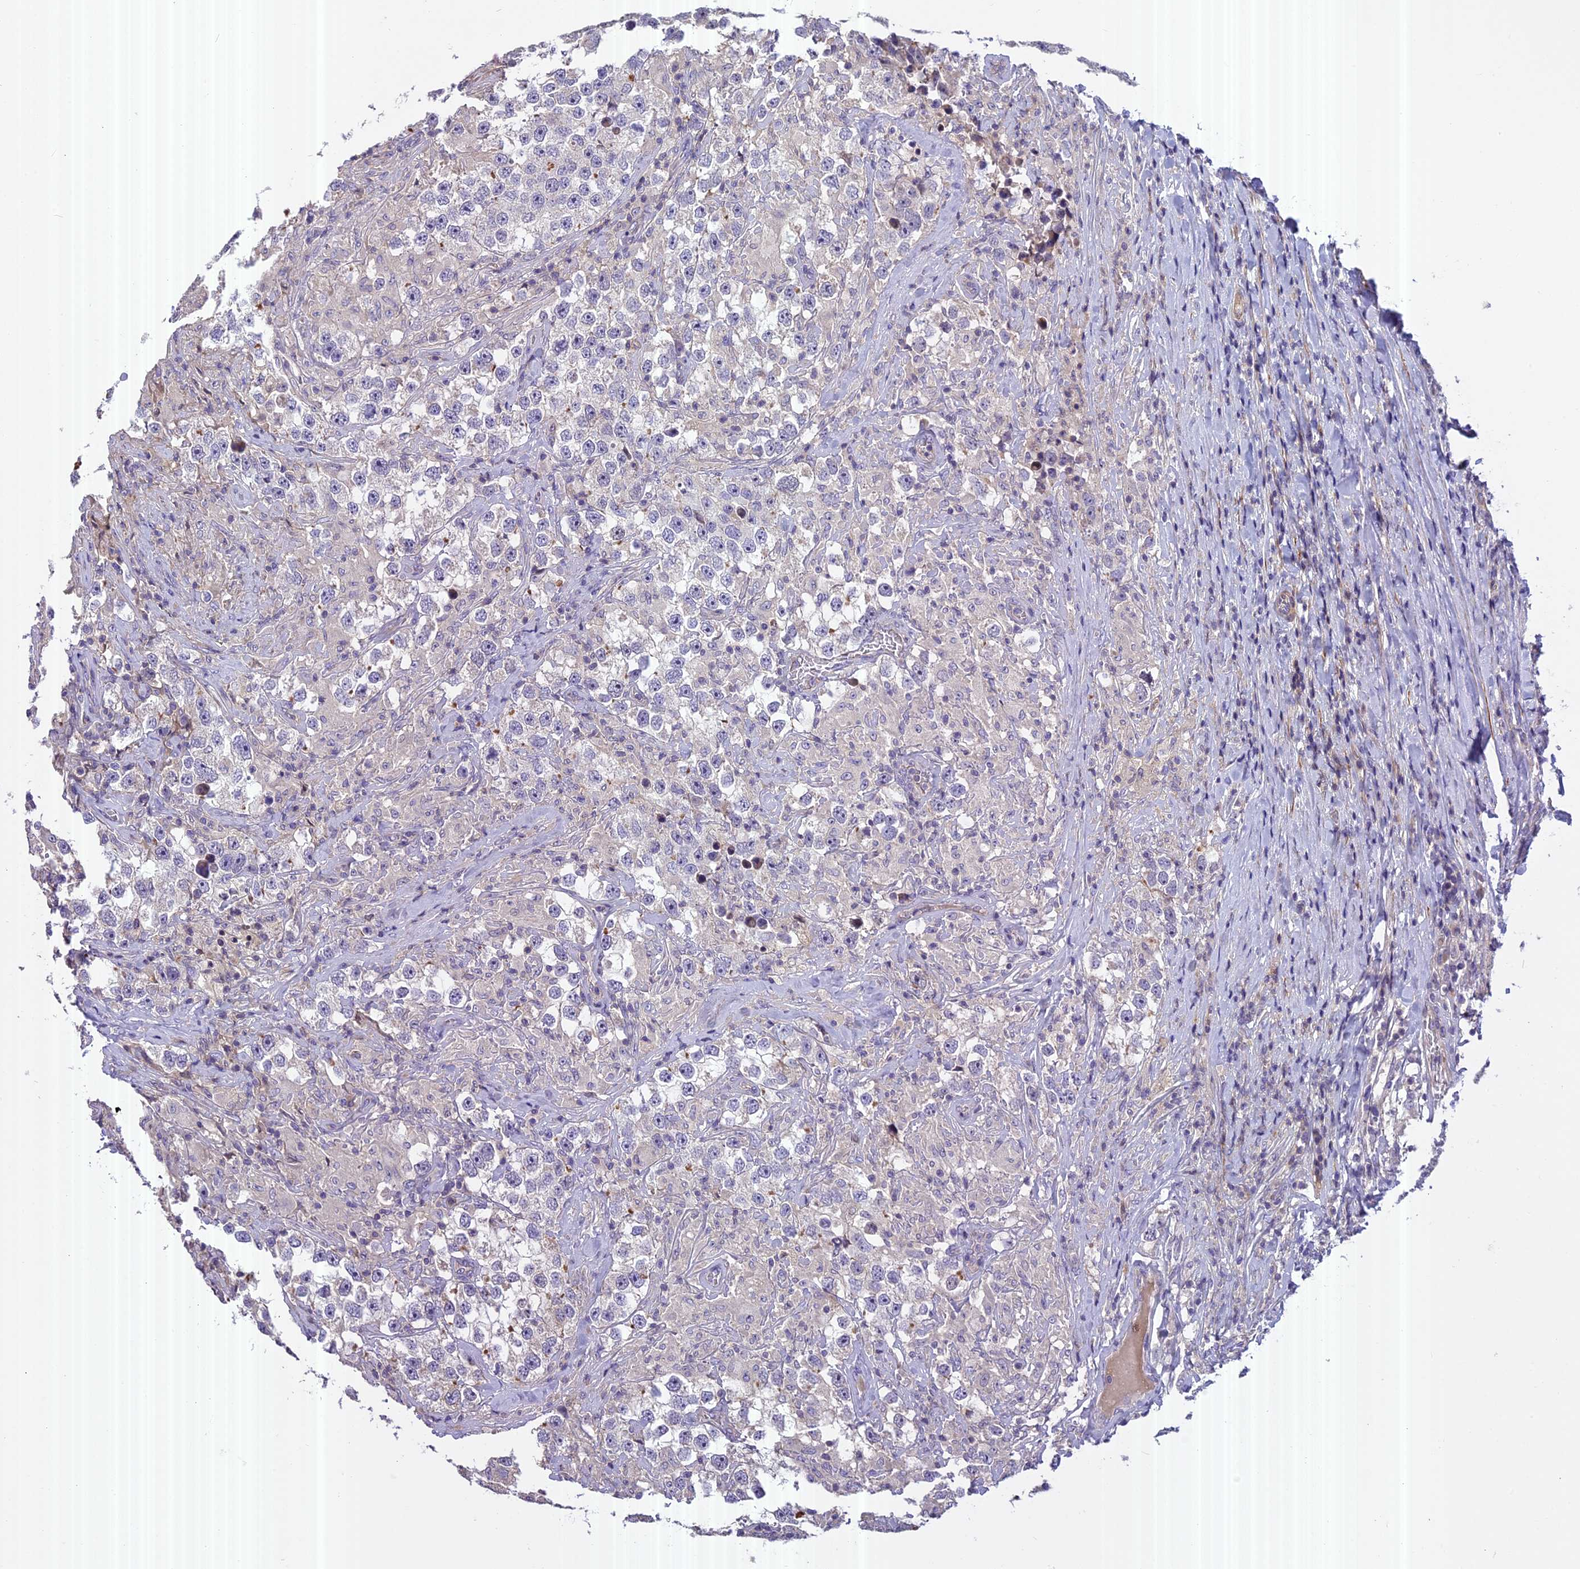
{"staining": {"intensity": "negative", "quantity": "none", "location": "none"}, "tissue": "testis cancer", "cell_type": "Tumor cells", "image_type": "cancer", "snomed": [{"axis": "morphology", "description": "Seminoma, NOS"}, {"axis": "topography", "description": "Testis"}], "caption": "The immunohistochemistry photomicrograph has no significant positivity in tumor cells of testis cancer (seminoma) tissue. Nuclei are stained in blue.", "gene": "FAM98C", "patient": {"sex": "male", "age": 46}}